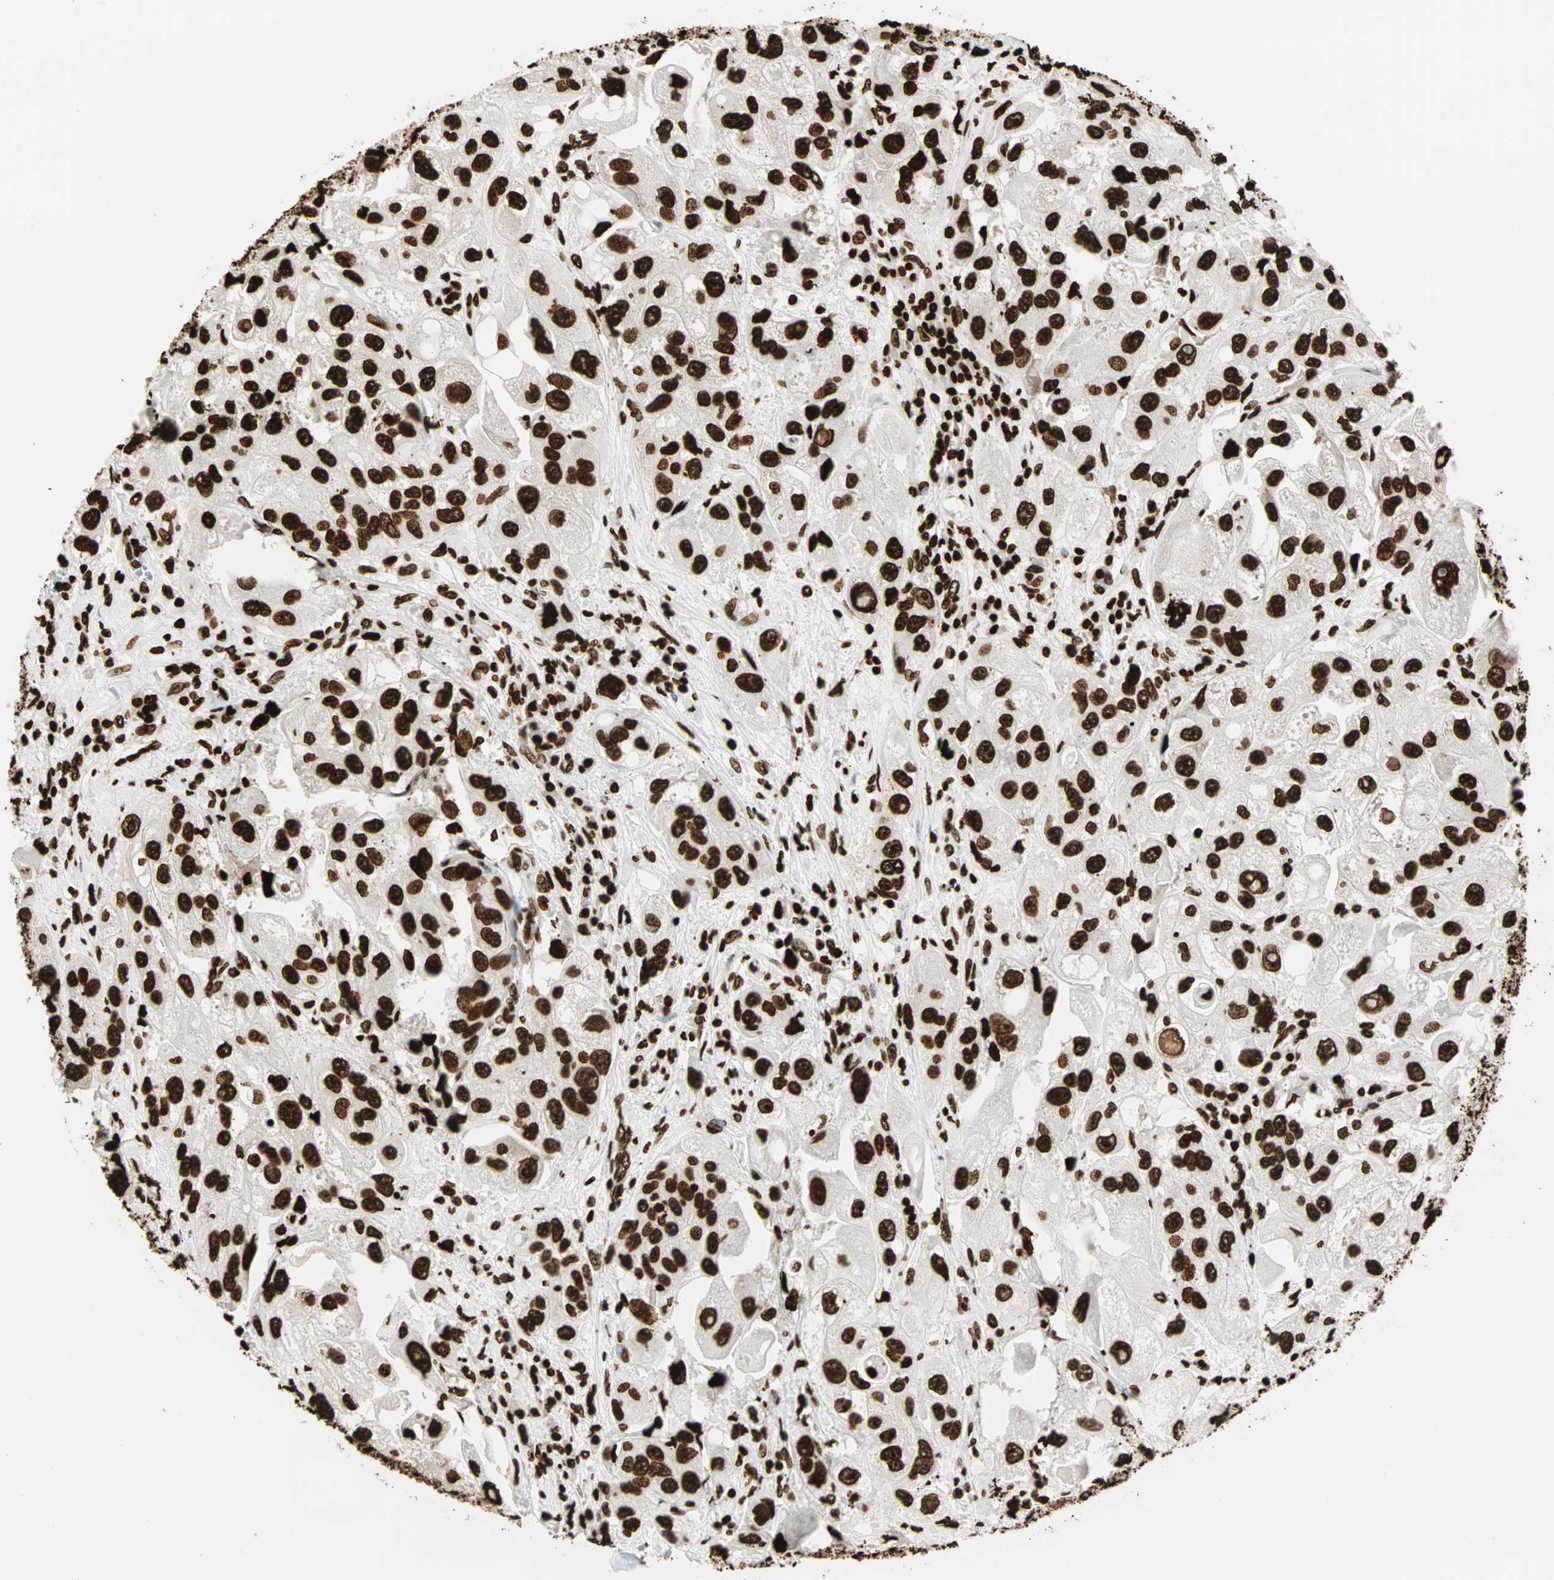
{"staining": {"intensity": "strong", "quantity": ">75%", "location": "nuclear"}, "tissue": "urothelial cancer", "cell_type": "Tumor cells", "image_type": "cancer", "snomed": [{"axis": "morphology", "description": "Urothelial carcinoma, High grade"}, {"axis": "topography", "description": "Urinary bladder"}], "caption": "This photomicrograph shows urothelial cancer stained with immunohistochemistry (IHC) to label a protein in brown. The nuclear of tumor cells show strong positivity for the protein. Nuclei are counter-stained blue.", "gene": "GLI2", "patient": {"sex": "female", "age": 64}}